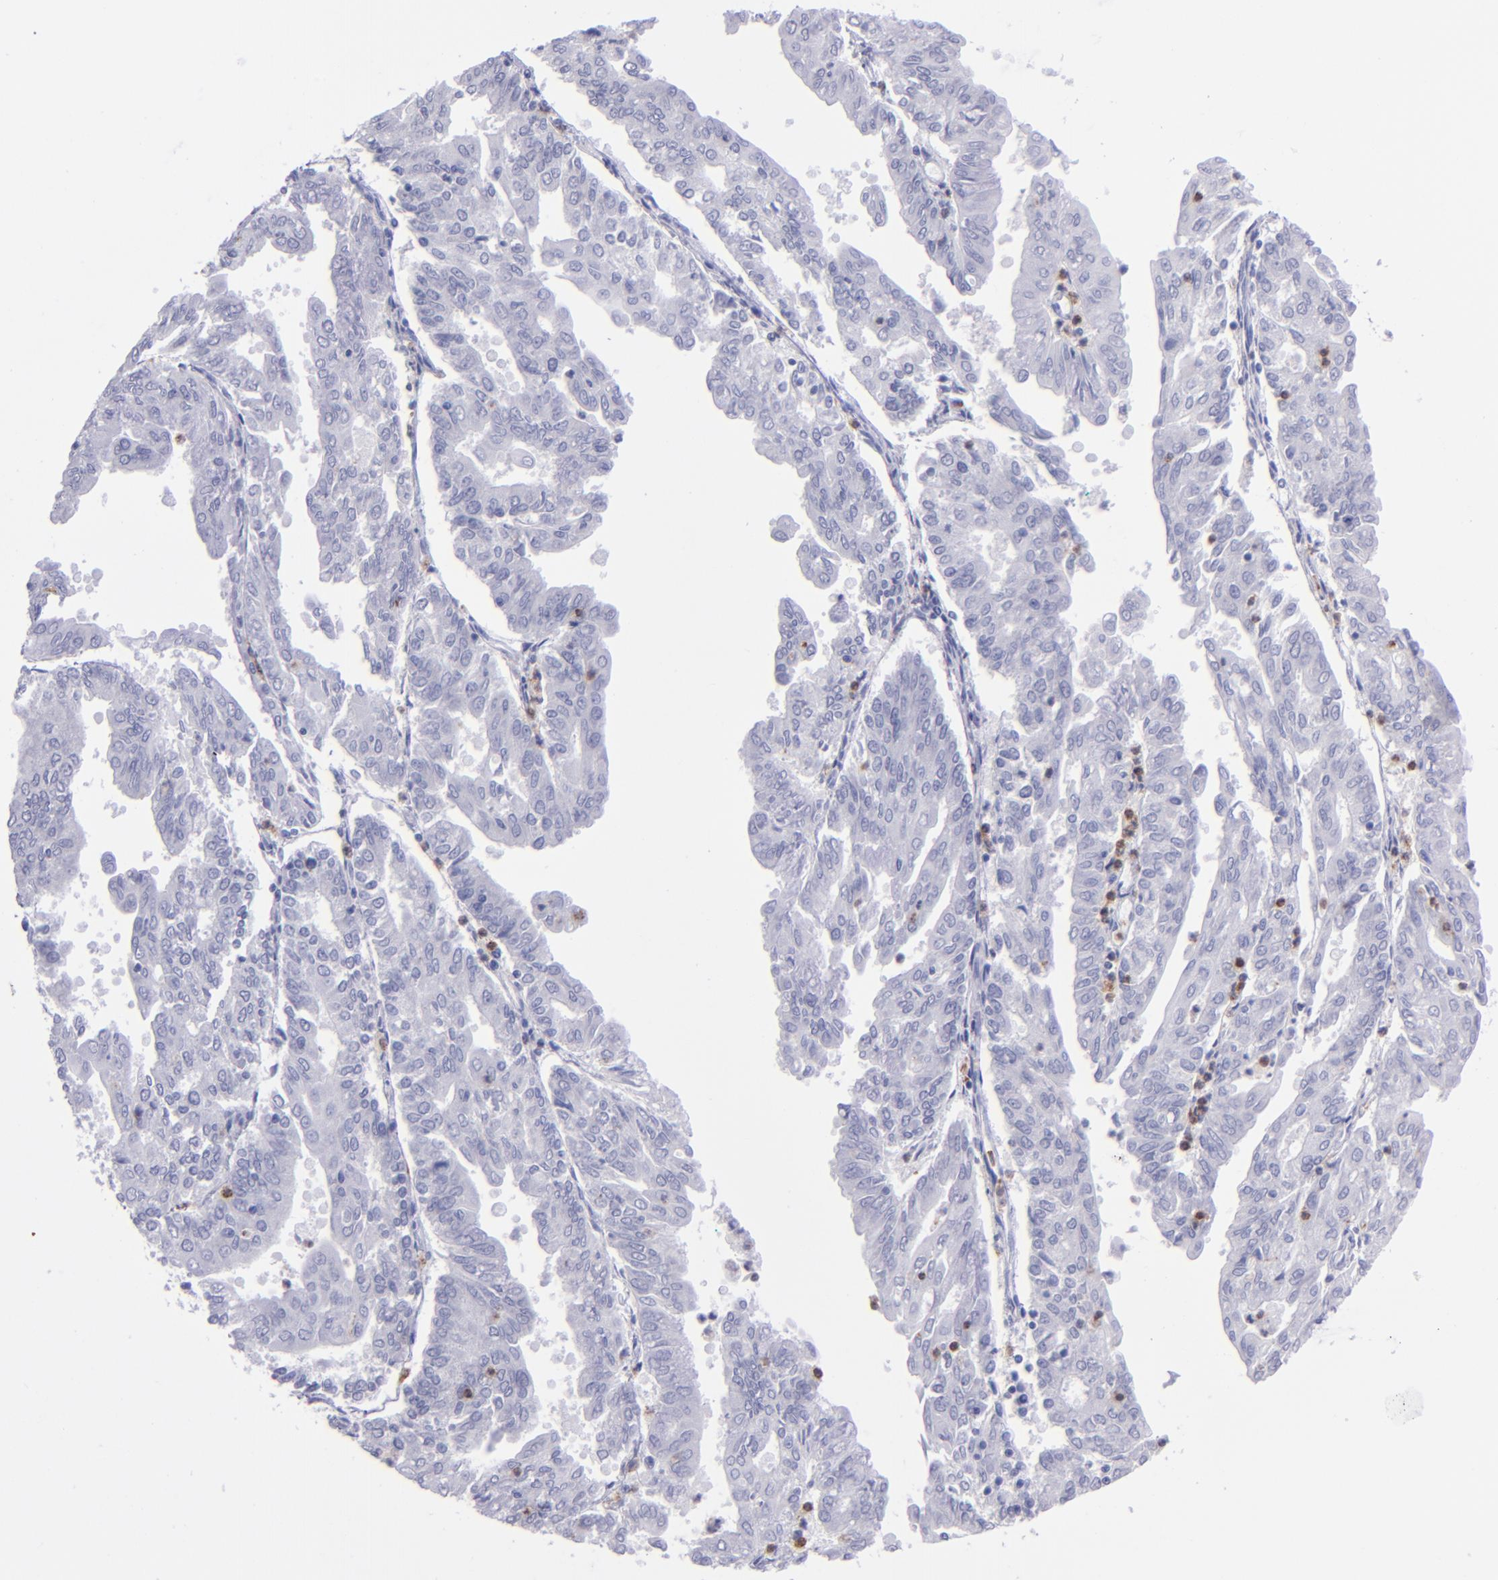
{"staining": {"intensity": "negative", "quantity": "none", "location": "none"}, "tissue": "endometrial cancer", "cell_type": "Tumor cells", "image_type": "cancer", "snomed": [{"axis": "morphology", "description": "Adenocarcinoma, NOS"}, {"axis": "topography", "description": "Endometrium"}], "caption": "A histopathology image of endometrial adenocarcinoma stained for a protein demonstrates no brown staining in tumor cells. Brightfield microscopy of immunohistochemistry stained with DAB (3,3'-diaminobenzidine) (brown) and hematoxylin (blue), captured at high magnification.", "gene": "CR1", "patient": {"sex": "female", "age": 79}}